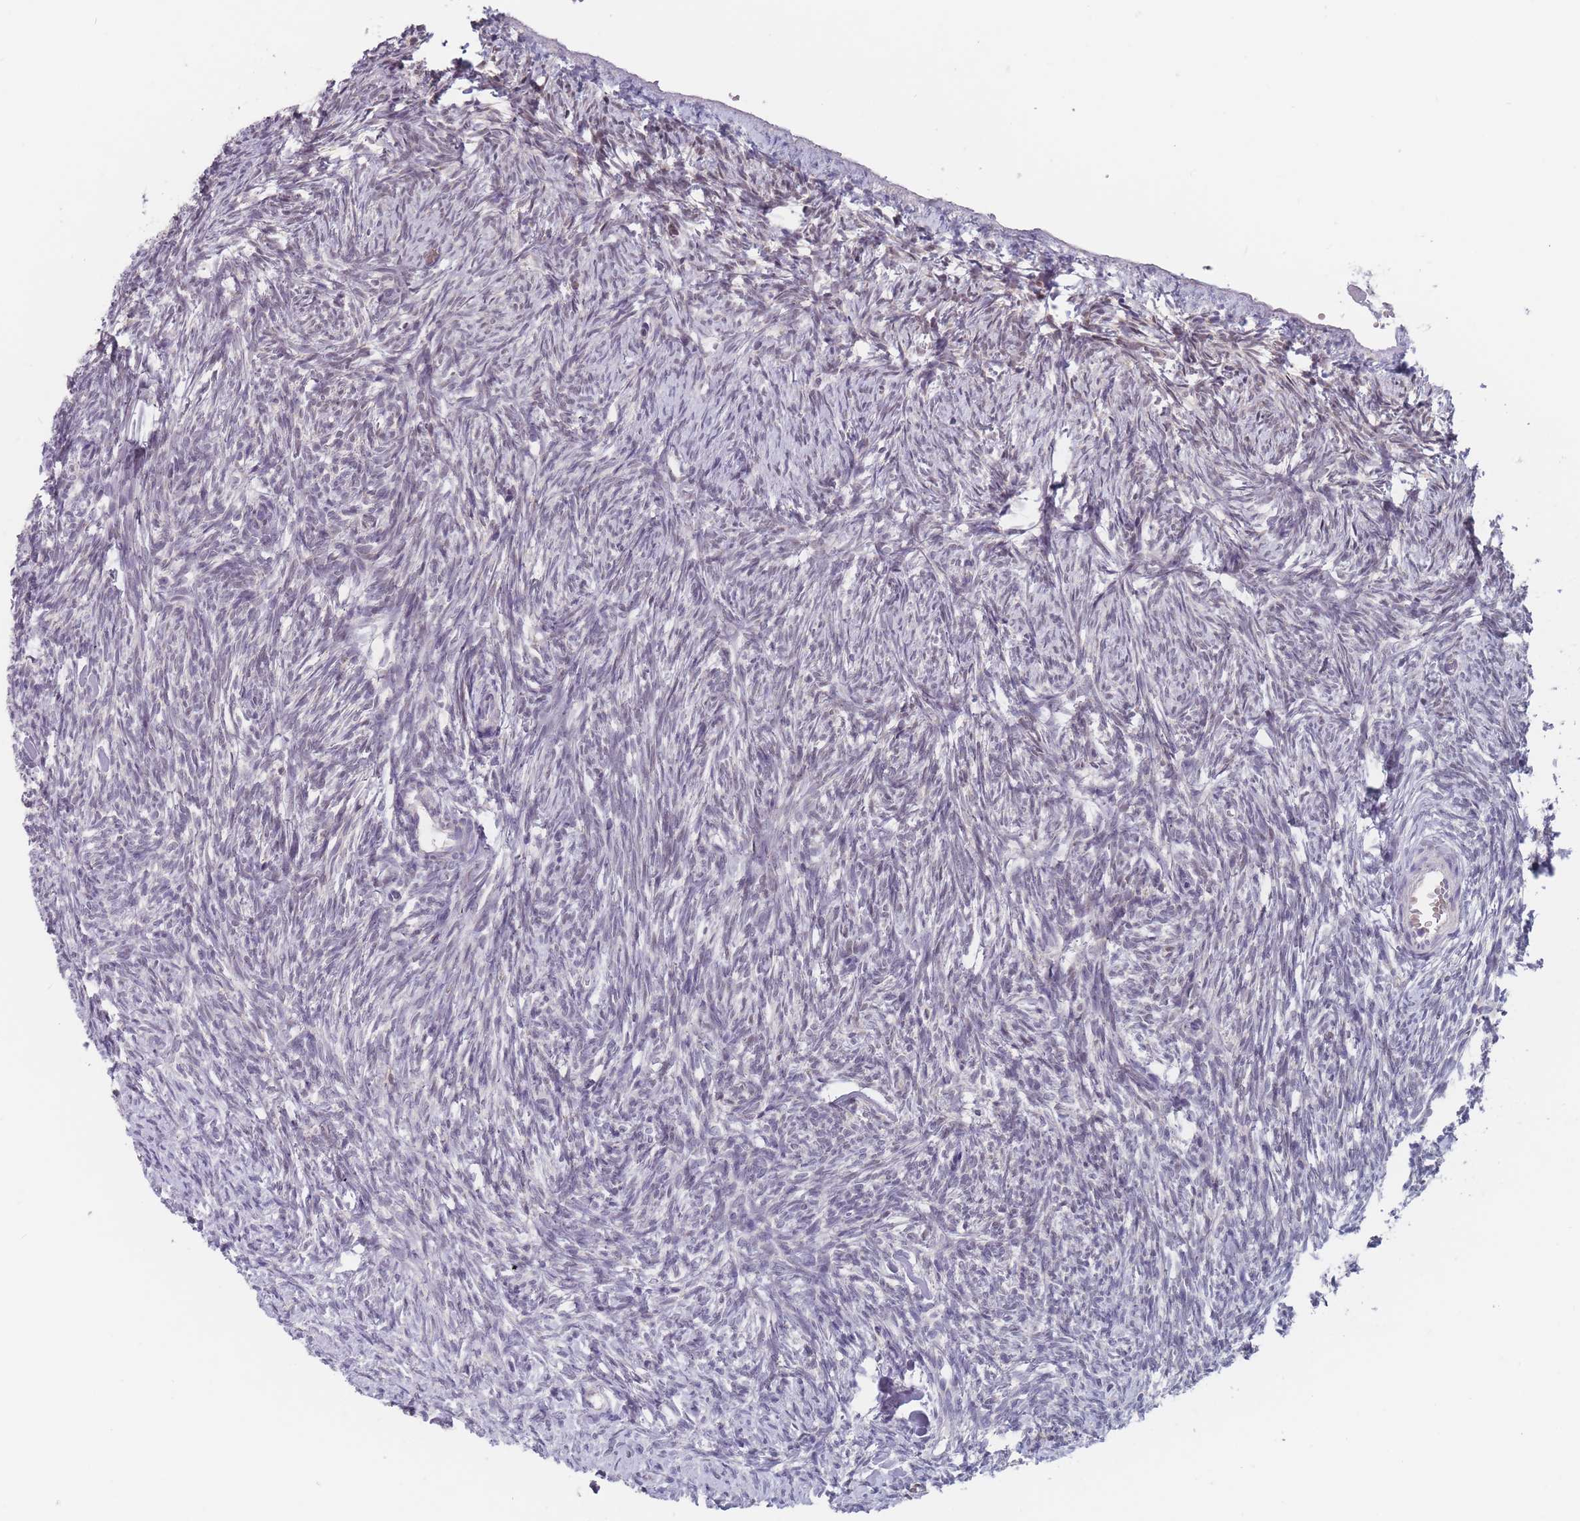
{"staining": {"intensity": "weak", "quantity": "<25%", "location": "nuclear"}, "tissue": "ovary", "cell_type": "Ovarian stroma cells", "image_type": "normal", "snomed": [{"axis": "morphology", "description": "Normal tissue, NOS"}, {"axis": "topography", "description": "Ovary"}], "caption": "Ovary stained for a protein using IHC demonstrates no positivity ovarian stroma cells.", "gene": "PEX7", "patient": {"sex": "female", "age": 51}}